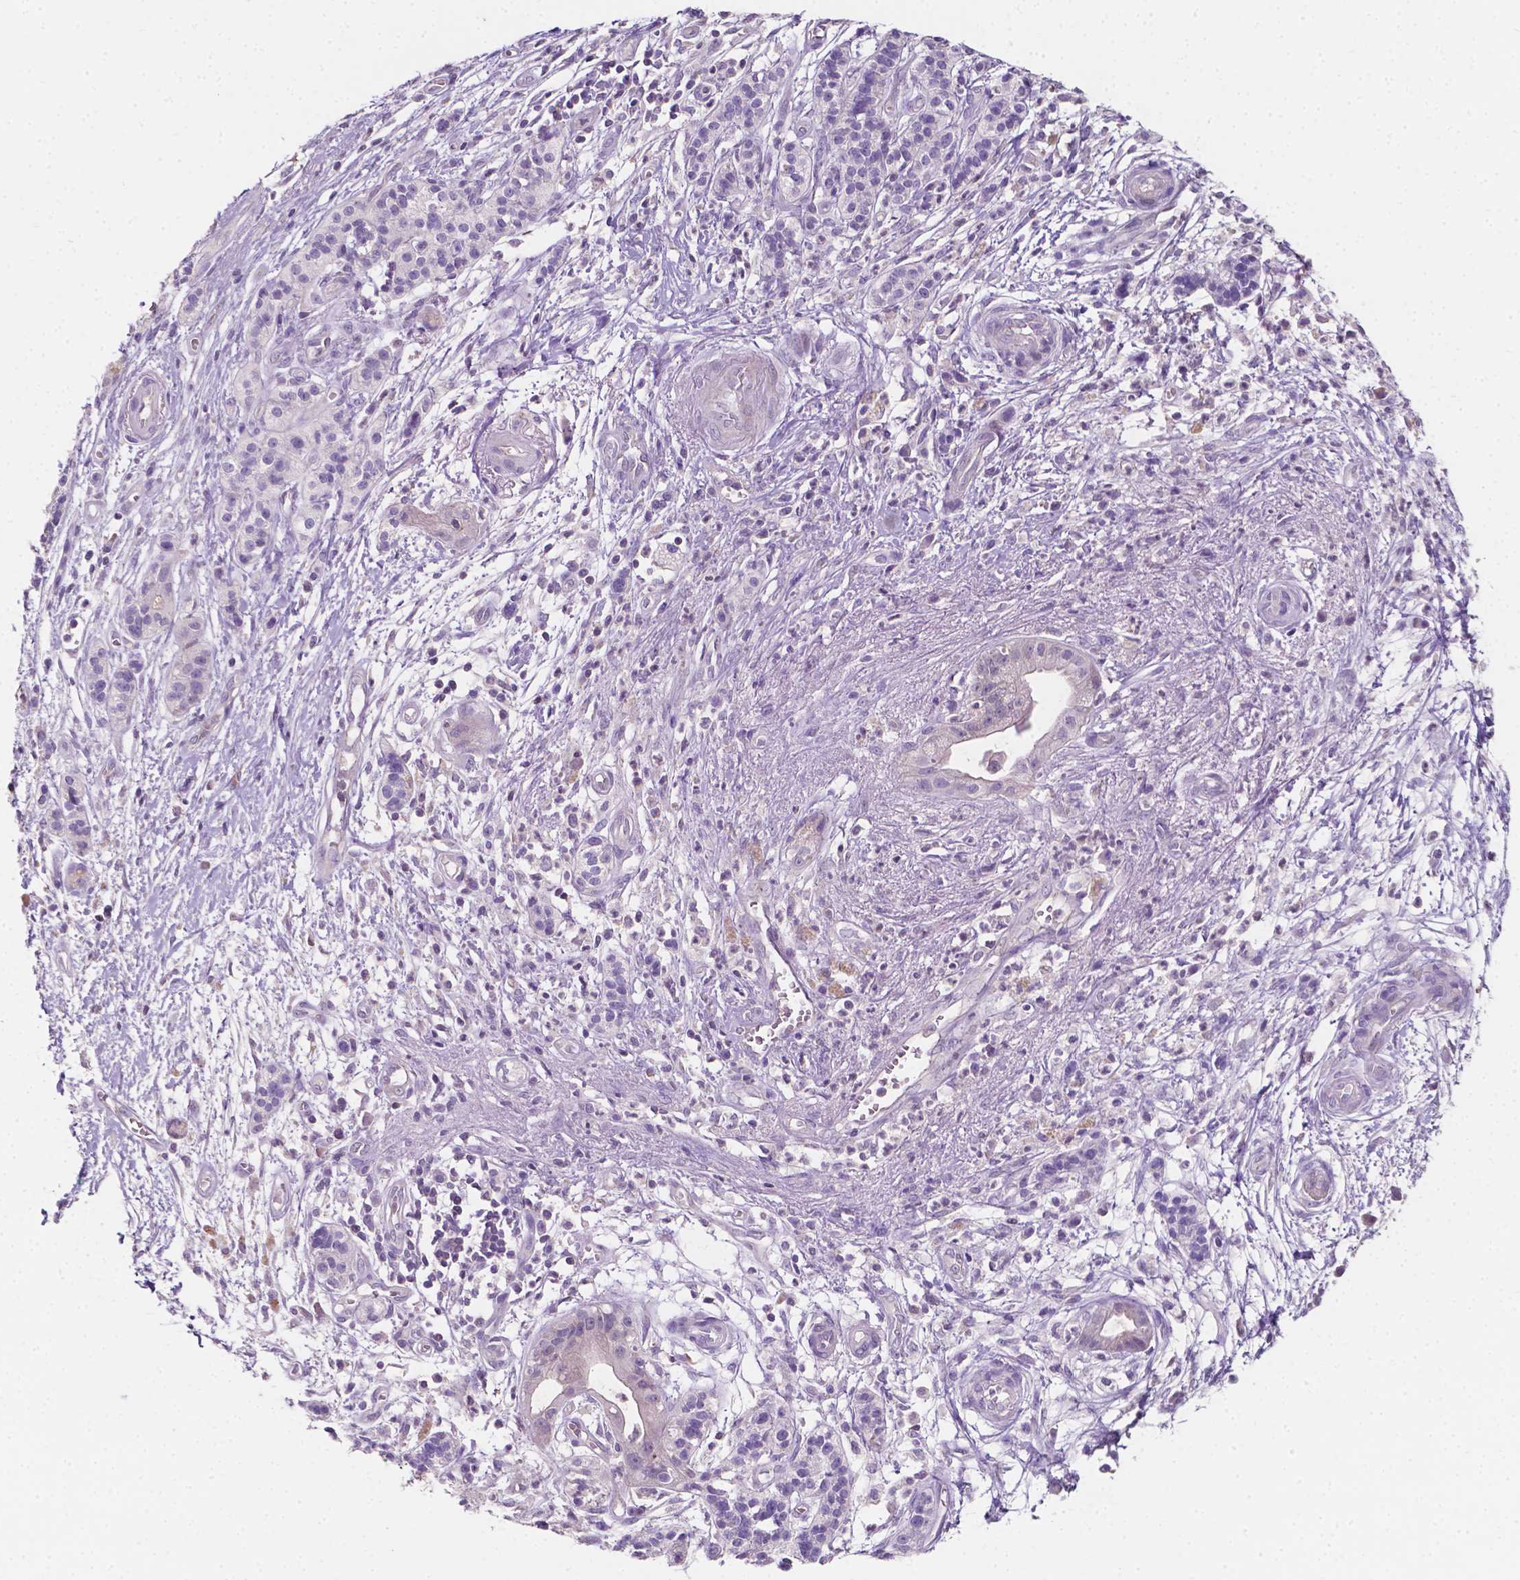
{"staining": {"intensity": "negative", "quantity": "none", "location": "none"}, "tissue": "pancreatic cancer", "cell_type": "Tumor cells", "image_type": "cancer", "snomed": [{"axis": "morphology", "description": "Normal tissue, NOS"}, {"axis": "morphology", "description": "Adenocarcinoma, NOS"}, {"axis": "topography", "description": "Lymph node"}, {"axis": "topography", "description": "Pancreas"}], "caption": "DAB immunohistochemical staining of human pancreatic adenocarcinoma displays no significant positivity in tumor cells.", "gene": "EGFR", "patient": {"sex": "female", "age": 58}}